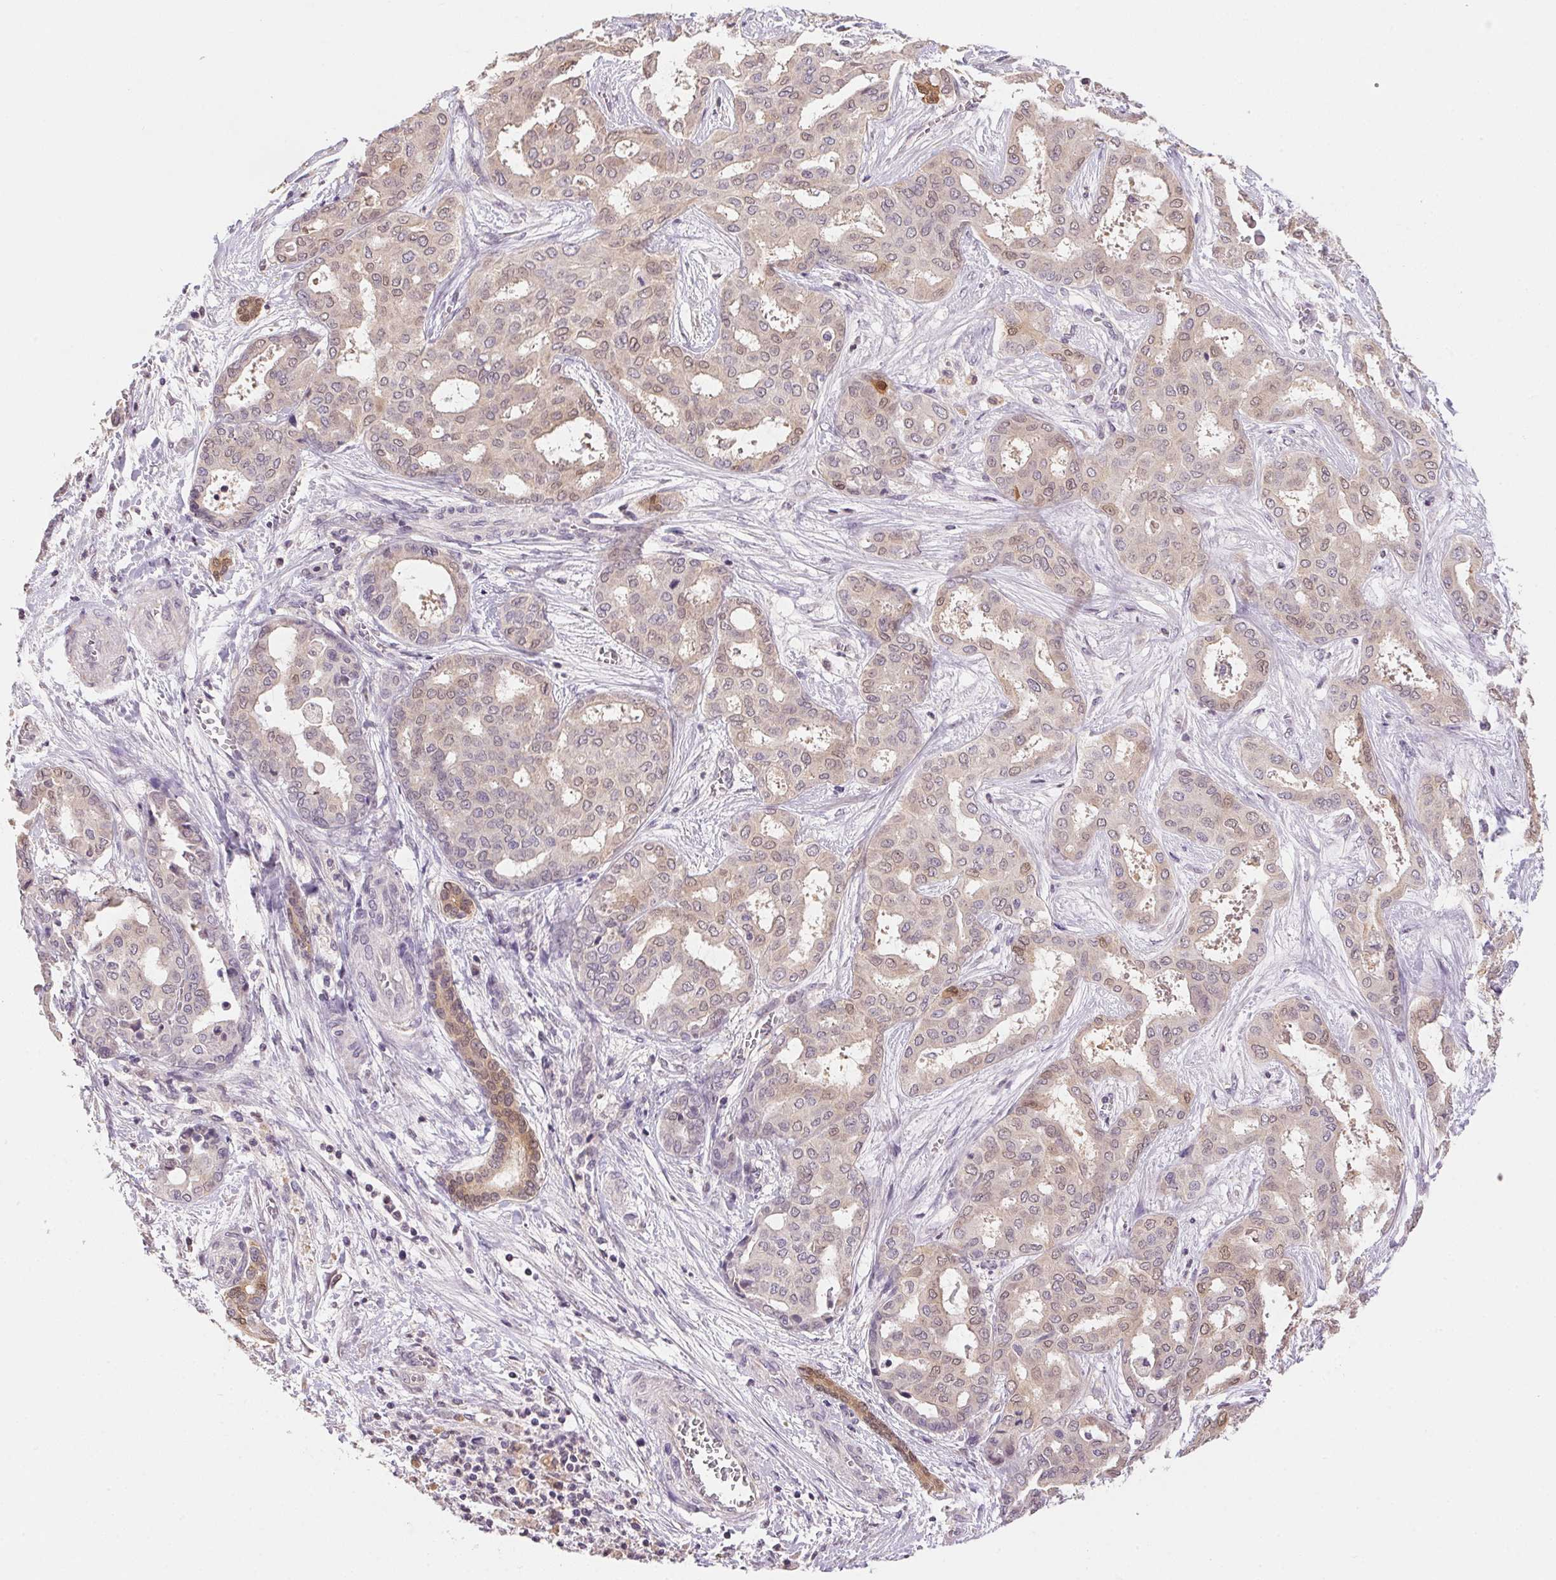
{"staining": {"intensity": "negative", "quantity": "none", "location": "none"}, "tissue": "liver cancer", "cell_type": "Tumor cells", "image_type": "cancer", "snomed": [{"axis": "morphology", "description": "Cholangiocarcinoma"}, {"axis": "topography", "description": "Liver"}], "caption": "Cholangiocarcinoma (liver) stained for a protein using immunohistochemistry (IHC) displays no positivity tumor cells.", "gene": "ALDH8A1", "patient": {"sex": "female", "age": 64}}